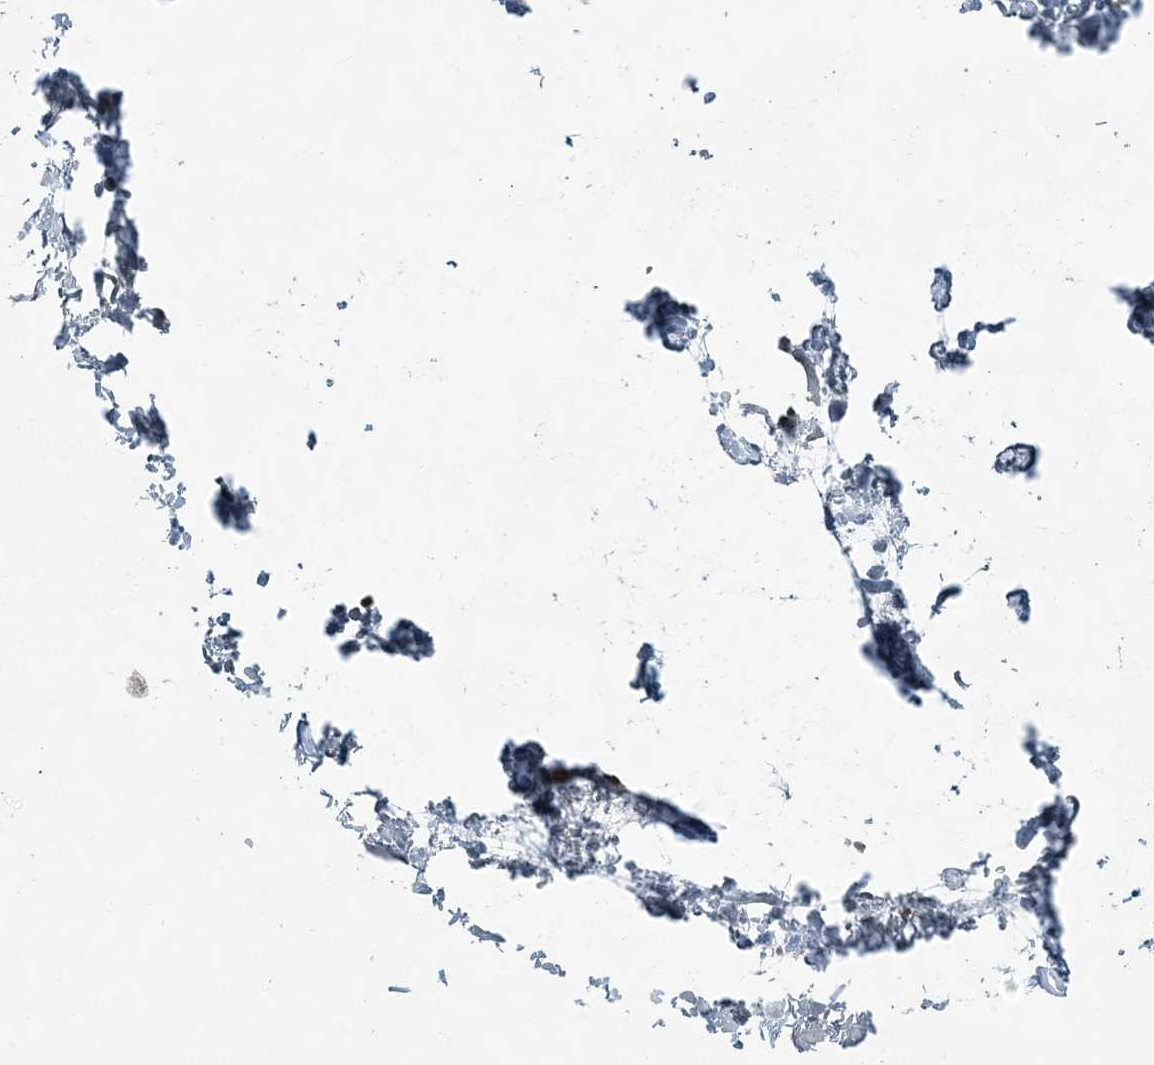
{"staining": {"intensity": "weak", "quantity": "25%-75%", "location": "cytoplasmic/membranous"}, "tissue": "soft tissue", "cell_type": "Fibroblasts", "image_type": "normal", "snomed": [{"axis": "morphology", "description": "Normal tissue, NOS"}, {"axis": "topography", "description": "Soft tissue"}], "caption": "Protein expression analysis of benign soft tissue reveals weak cytoplasmic/membranous expression in about 25%-75% of fibroblasts. Using DAB (brown) and hematoxylin (blue) stains, captured at high magnification using brightfield microscopy.", "gene": "GCC2", "patient": {"sex": "male", "age": 72}}